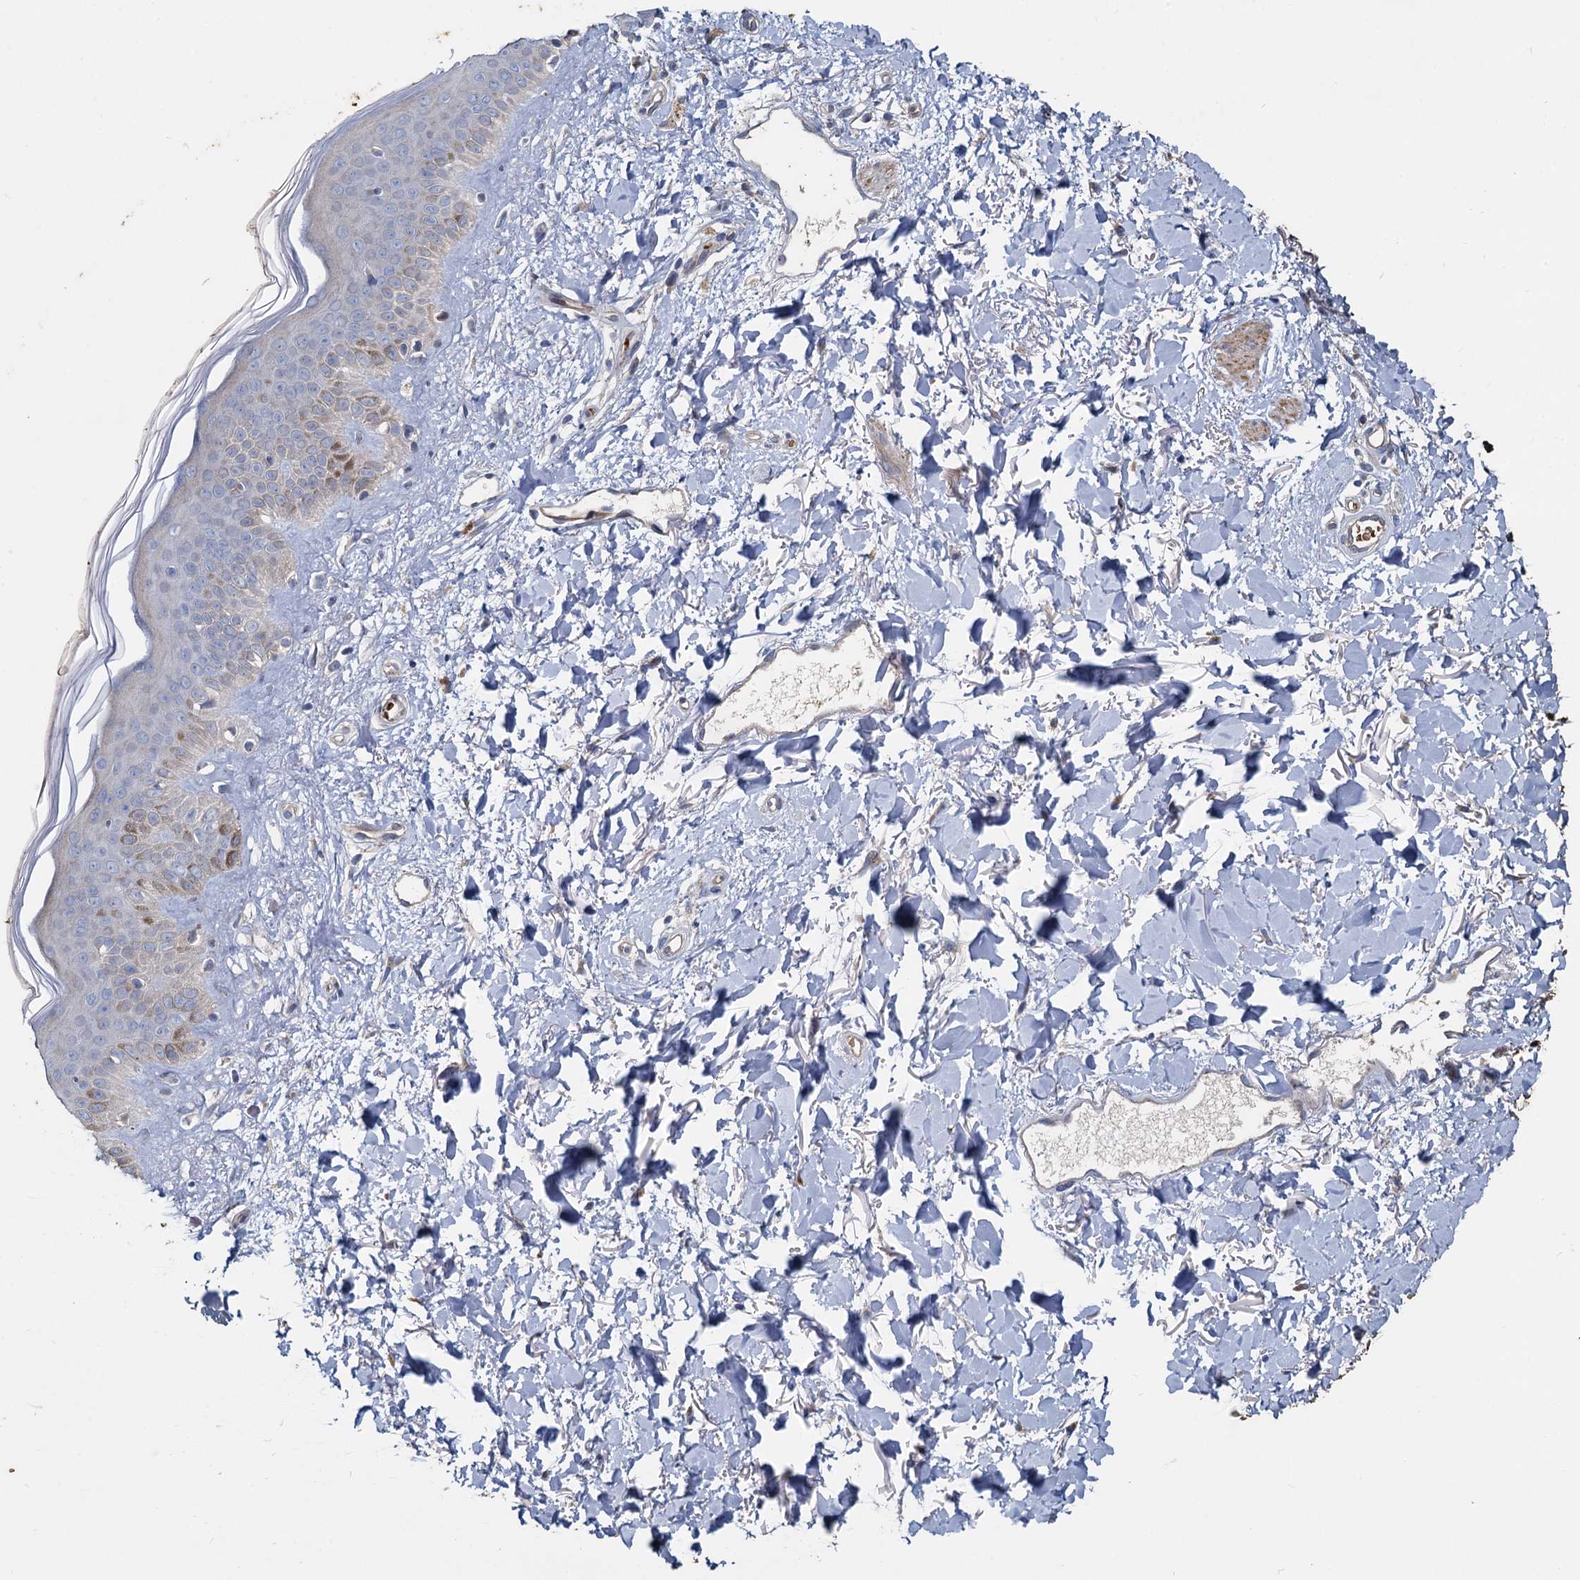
{"staining": {"intensity": "negative", "quantity": "none", "location": "none"}, "tissue": "skin", "cell_type": "Fibroblasts", "image_type": "normal", "snomed": [{"axis": "morphology", "description": "Normal tissue, NOS"}, {"axis": "topography", "description": "Skin"}], "caption": "Fibroblasts are negative for protein expression in unremarkable human skin. (DAB IHC with hematoxylin counter stain).", "gene": "TCTN2", "patient": {"sex": "female", "age": 58}}